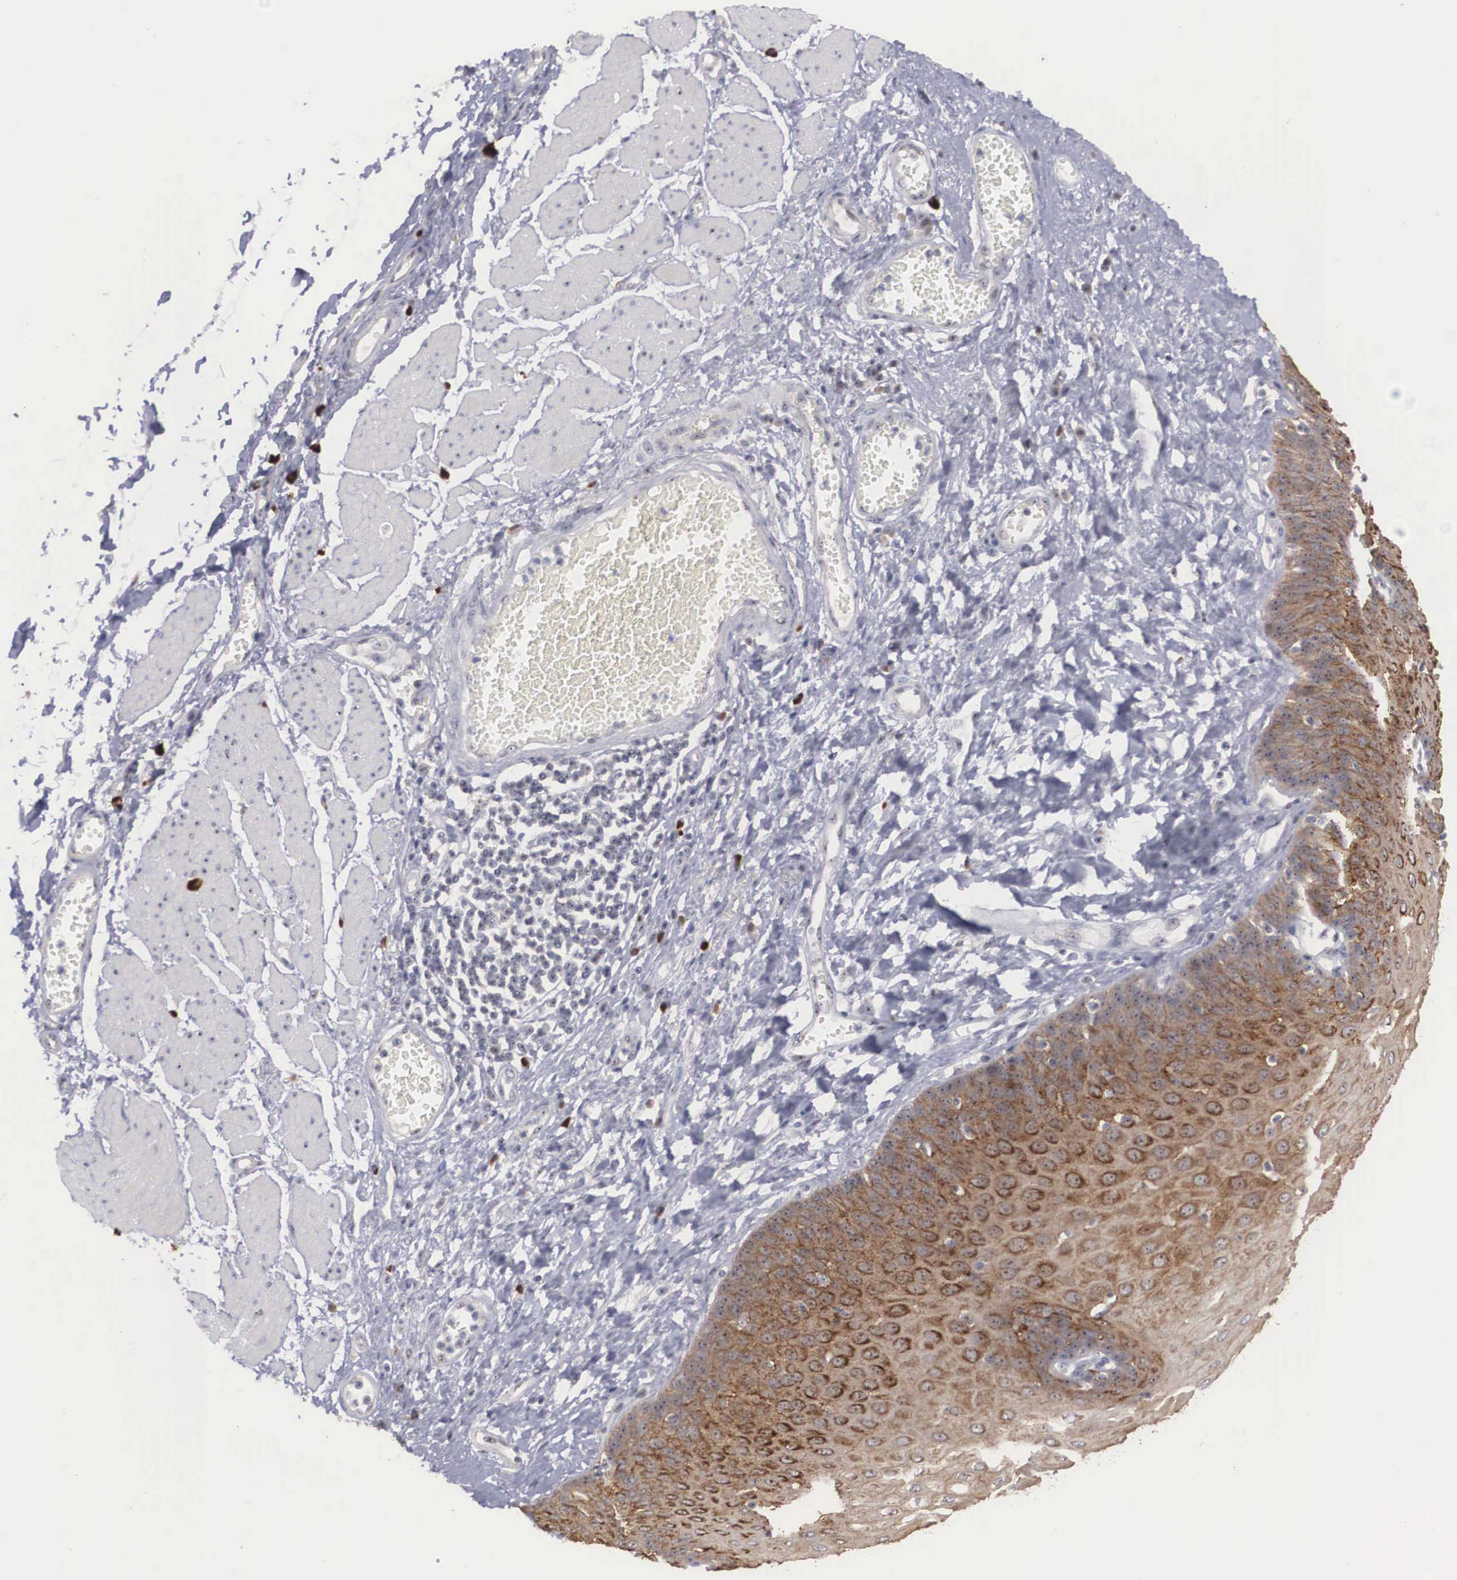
{"staining": {"intensity": "moderate", "quantity": ">75%", "location": "cytoplasmic/membranous"}, "tissue": "esophagus", "cell_type": "Squamous epithelial cells", "image_type": "normal", "snomed": [{"axis": "morphology", "description": "Normal tissue, NOS"}, {"axis": "topography", "description": "Esophagus"}], "caption": "IHC photomicrograph of normal human esophagus stained for a protein (brown), which displays medium levels of moderate cytoplasmic/membranous positivity in approximately >75% of squamous epithelial cells.", "gene": "AMN", "patient": {"sex": "male", "age": 65}}